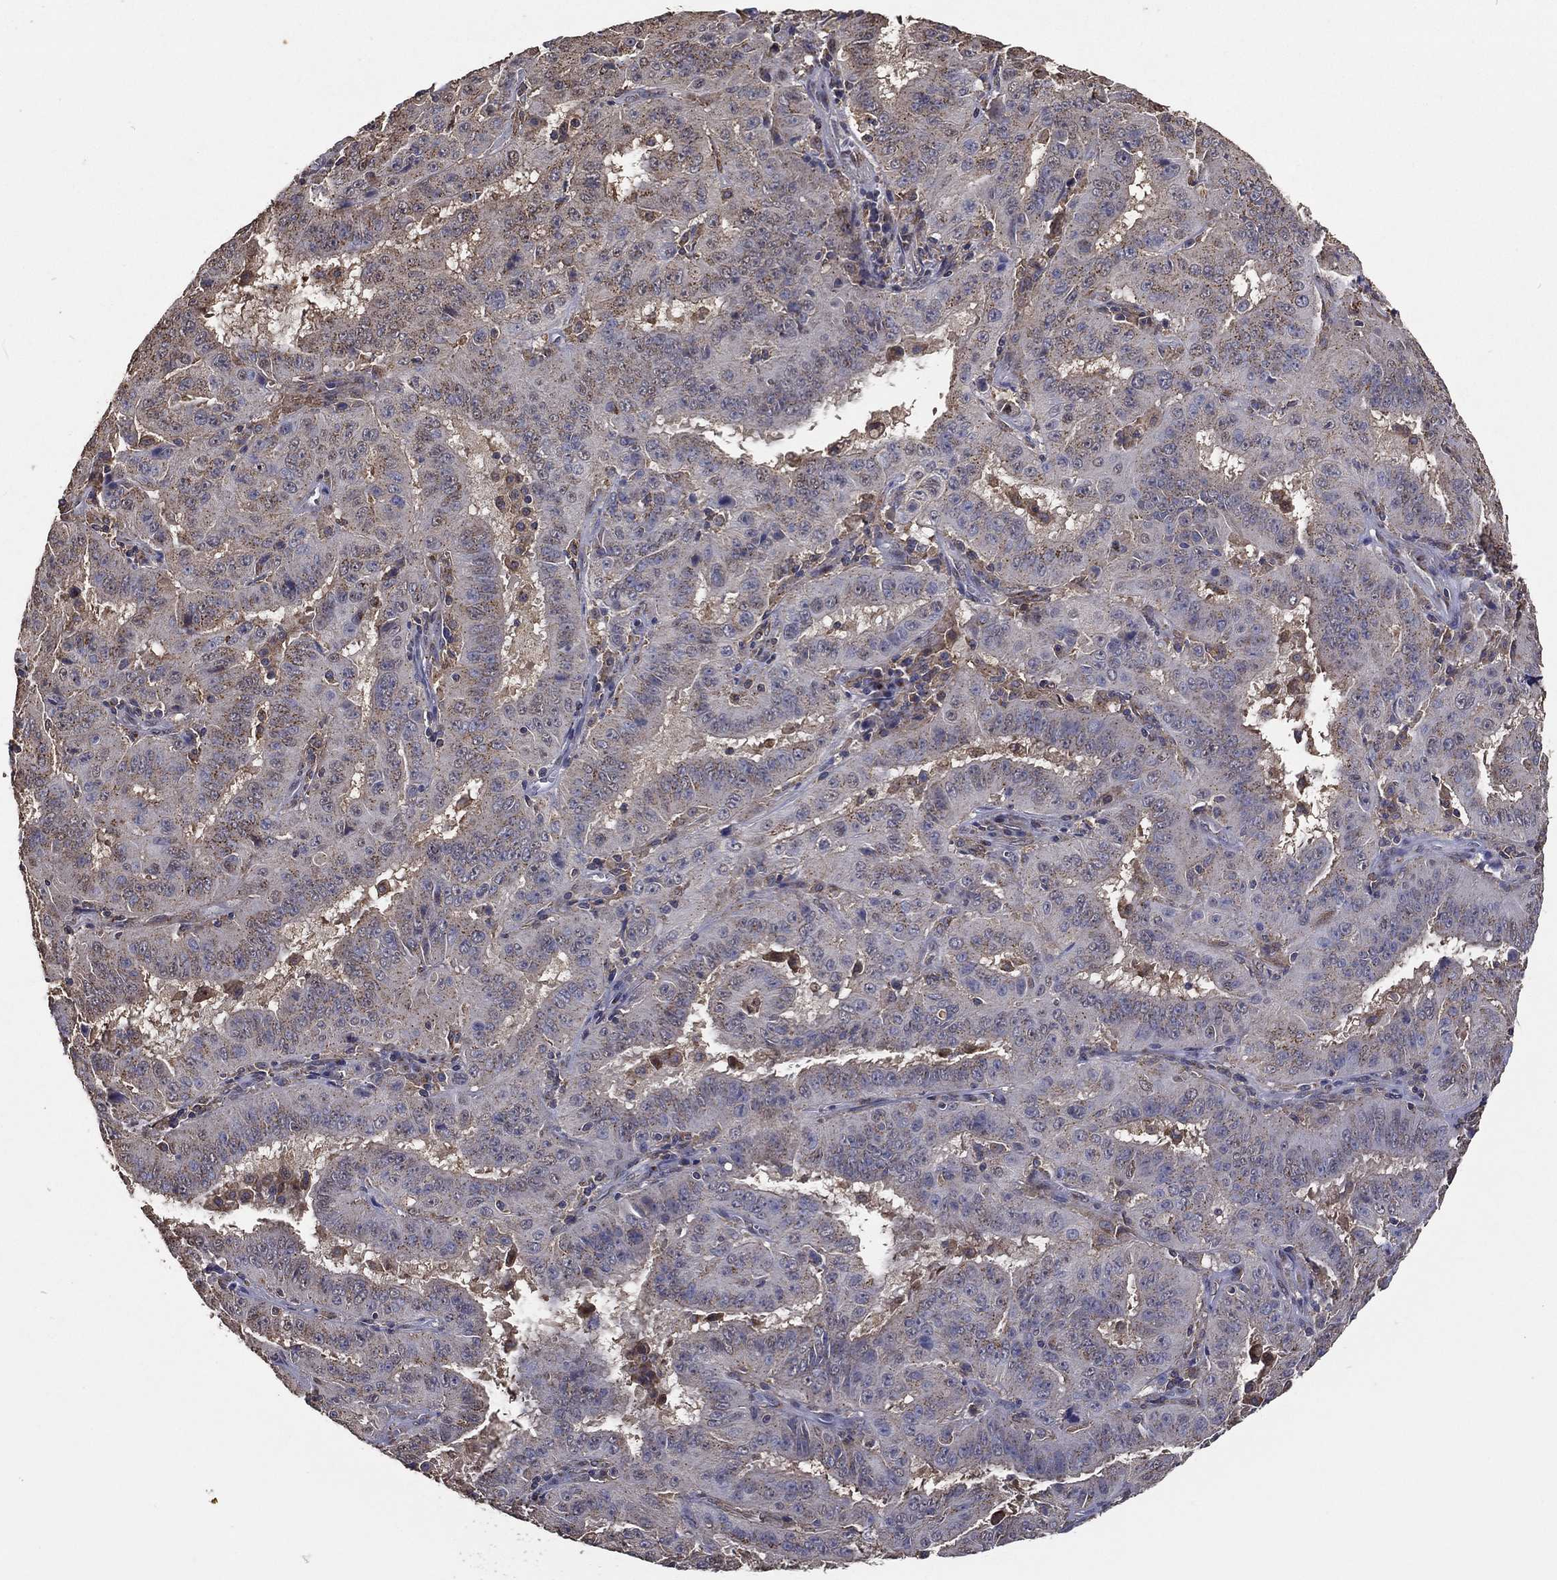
{"staining": {"intensity": "weak", "quantity": ">75%", "location": "cytoplasmic/membranous"}, "tissue": "pancreatic cancer", "cell_type": "Tumor cells", "image_type": "cancer", "snomed": [{"axis": "morphology", "description": "Adenocarcinoma, NOS"}, {"axis": "topography", "description": "Pancreas"}], "caption": "Pancreatic adenocarcinoma stained for a protein (brown) reveals weak cytoplasmic/membranous positive expression in about >75% of tumor cells.", "gene": "GPR183", "patient": {"sex": "male", "age": 63}}